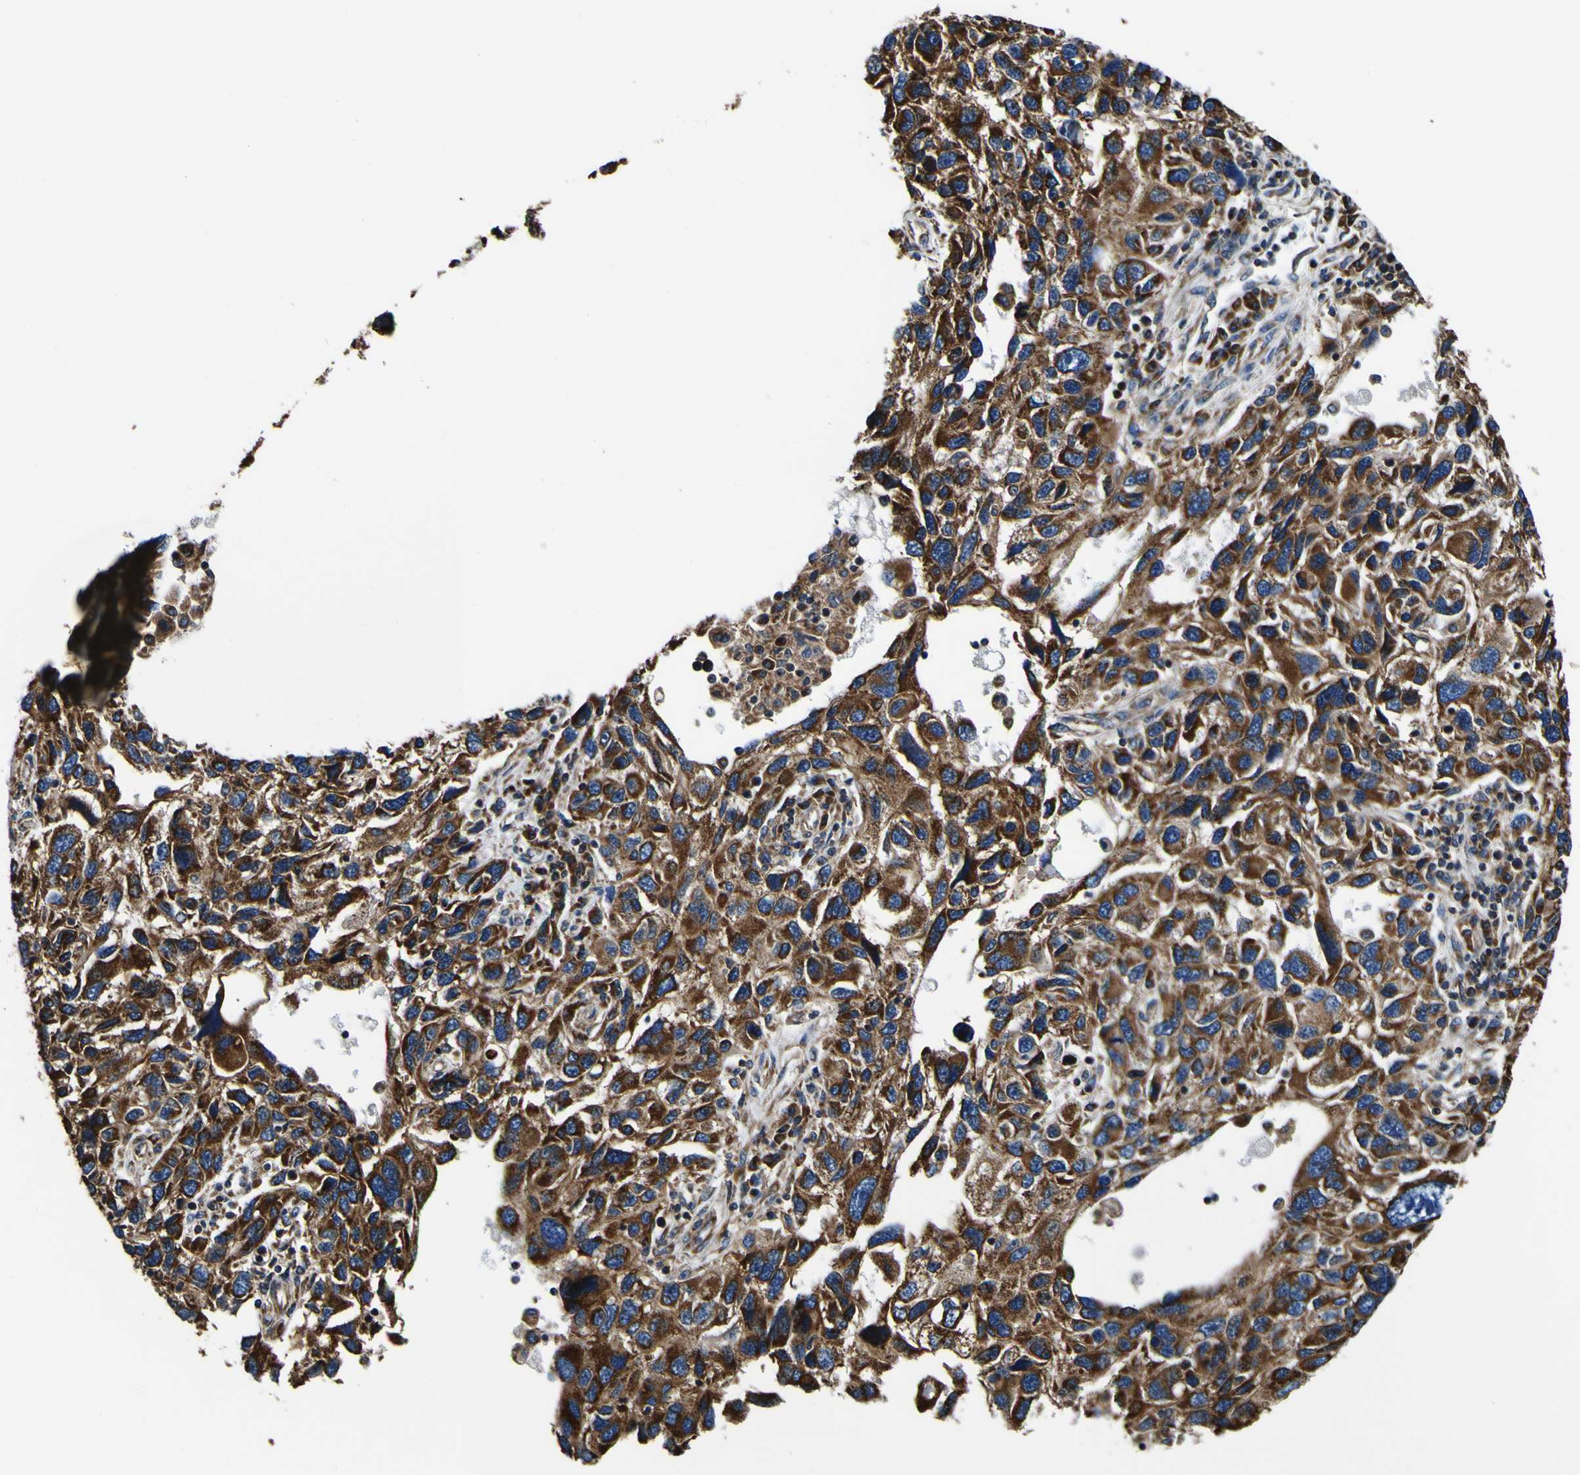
{"staining": {"intensity": "strong", "quantity": ">75%", "location": "cytoplasmic/membranous"}, "tissue": "melanoma", "cell_type": "Tumor cells", "image_type": "cancer", "snomed": [{"axis": "morphology", "description": "Malignant melanoma, NOS"}, {"axis": "topography", "description": "Skin"}], "caption": "High-magnification brightfield microscopy of melanoma stained with DAB (3,3'-diaminobenzidine) (brown) and counterstained with hematoxylin (blue). tumor cells exhibit strong cytoplasmic/membranous positivity is identified in about>75% of cells. The protein is shown in brown color, while the nuclei are stained blue.", "gene": "INPP5A", "patient": {"sex": "male", "age": 53}}